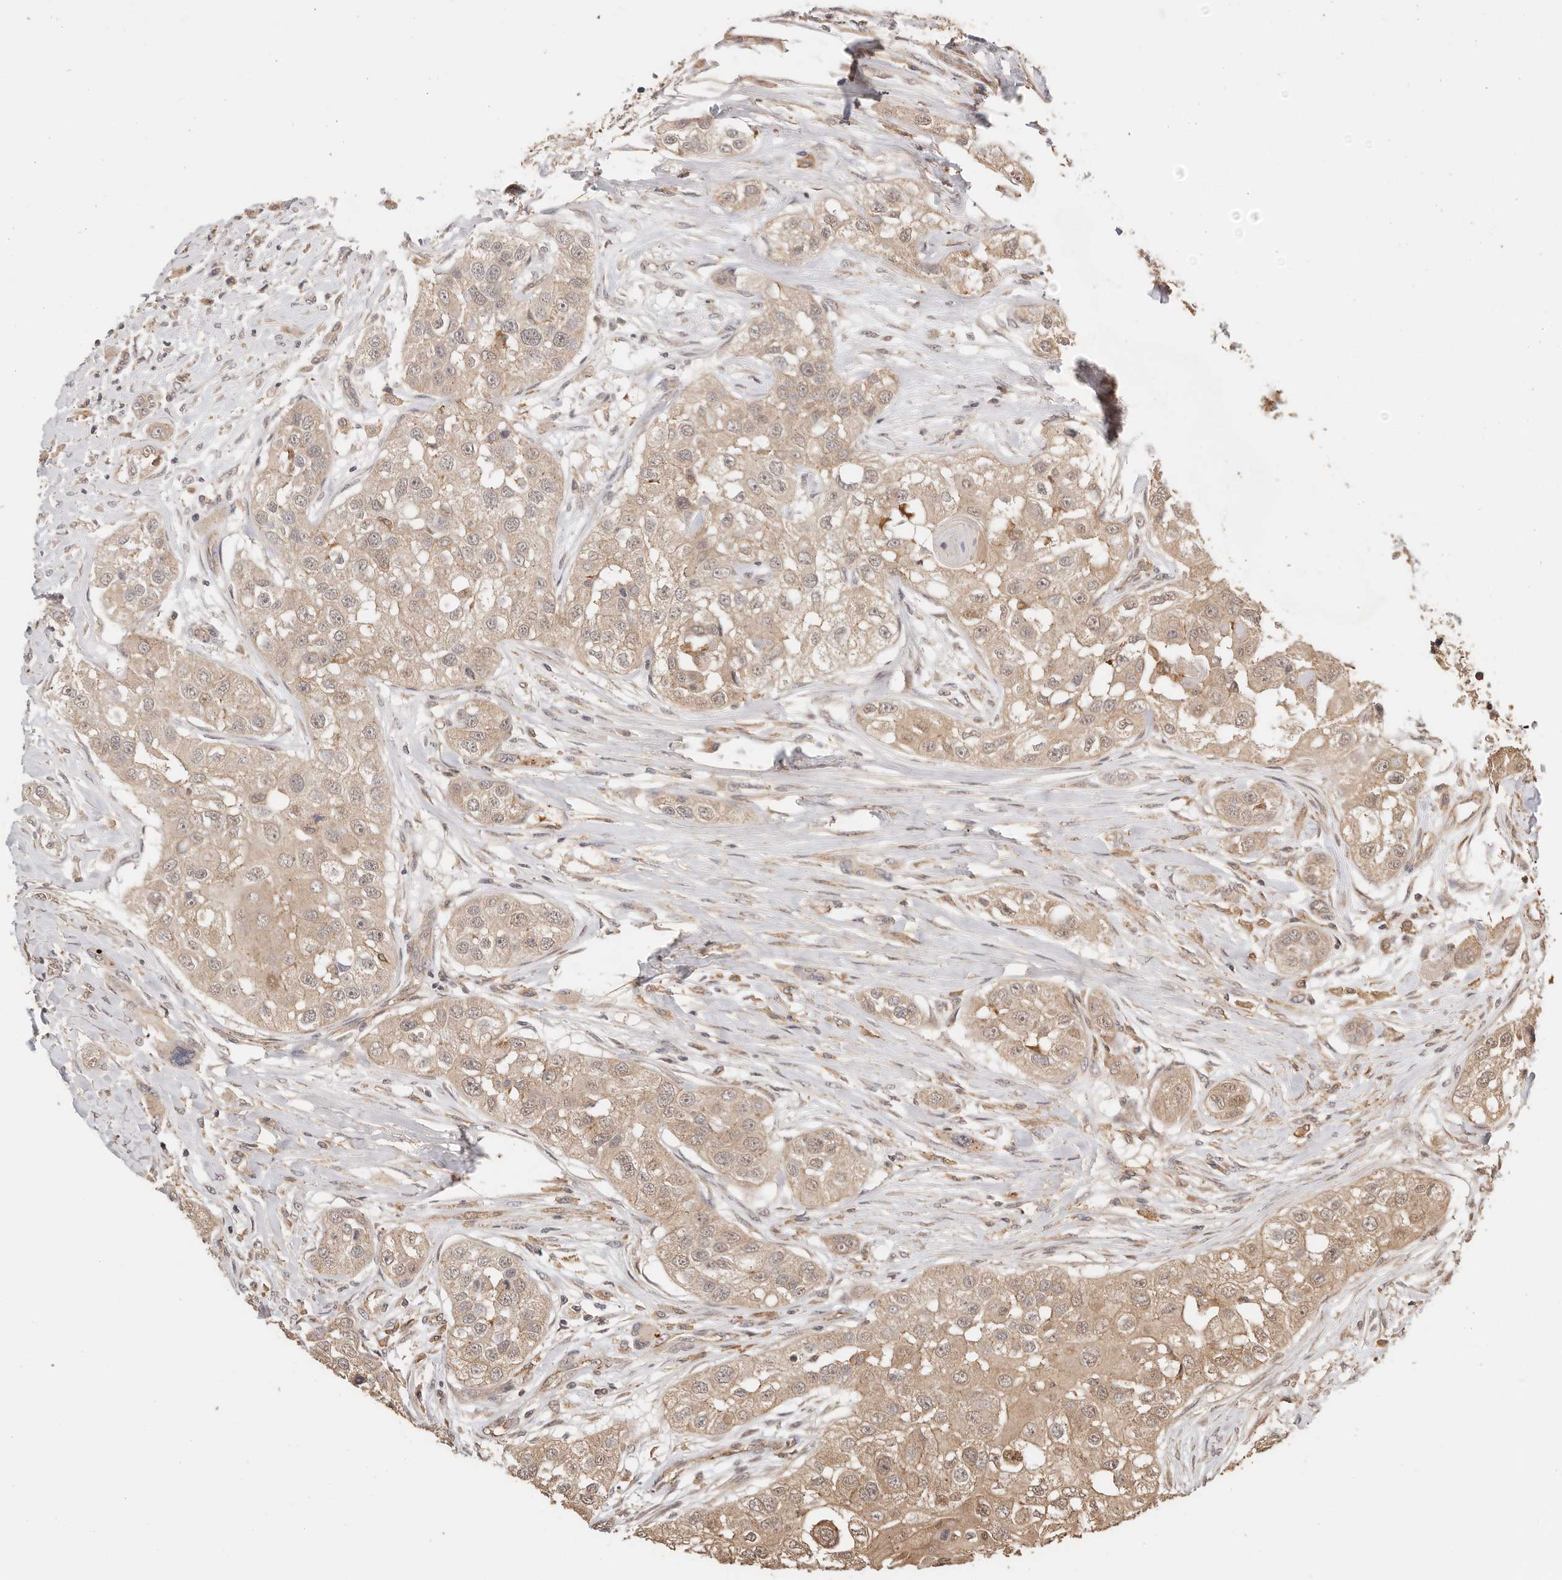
{"staining": {"intensity": "moderate", "quantity": ">75%", "location": "cytoplasmic/membranous"}, "tissue": "head and neck cancer", "cell_type": "Tumor cells", "image_type": "cancer", "snomed": [{"axis": "morphology", "description": "Normal tissue, NOS"}, {"axis": "morphology", "description": "Squamous cell carcinoma, NOS"}, {"axis": "topography", "description": "Skeletal muscle"}, {"axis": "topography", "description": "Head-Neck"}], "caption": "Tumor cells demonstrate medium levels of moderate cytoplasmic/membranous staining in about >75% of cells in human head and neck cancer.", "gene": "AFDN", "patient": {"sex": "male", "age": 51}}